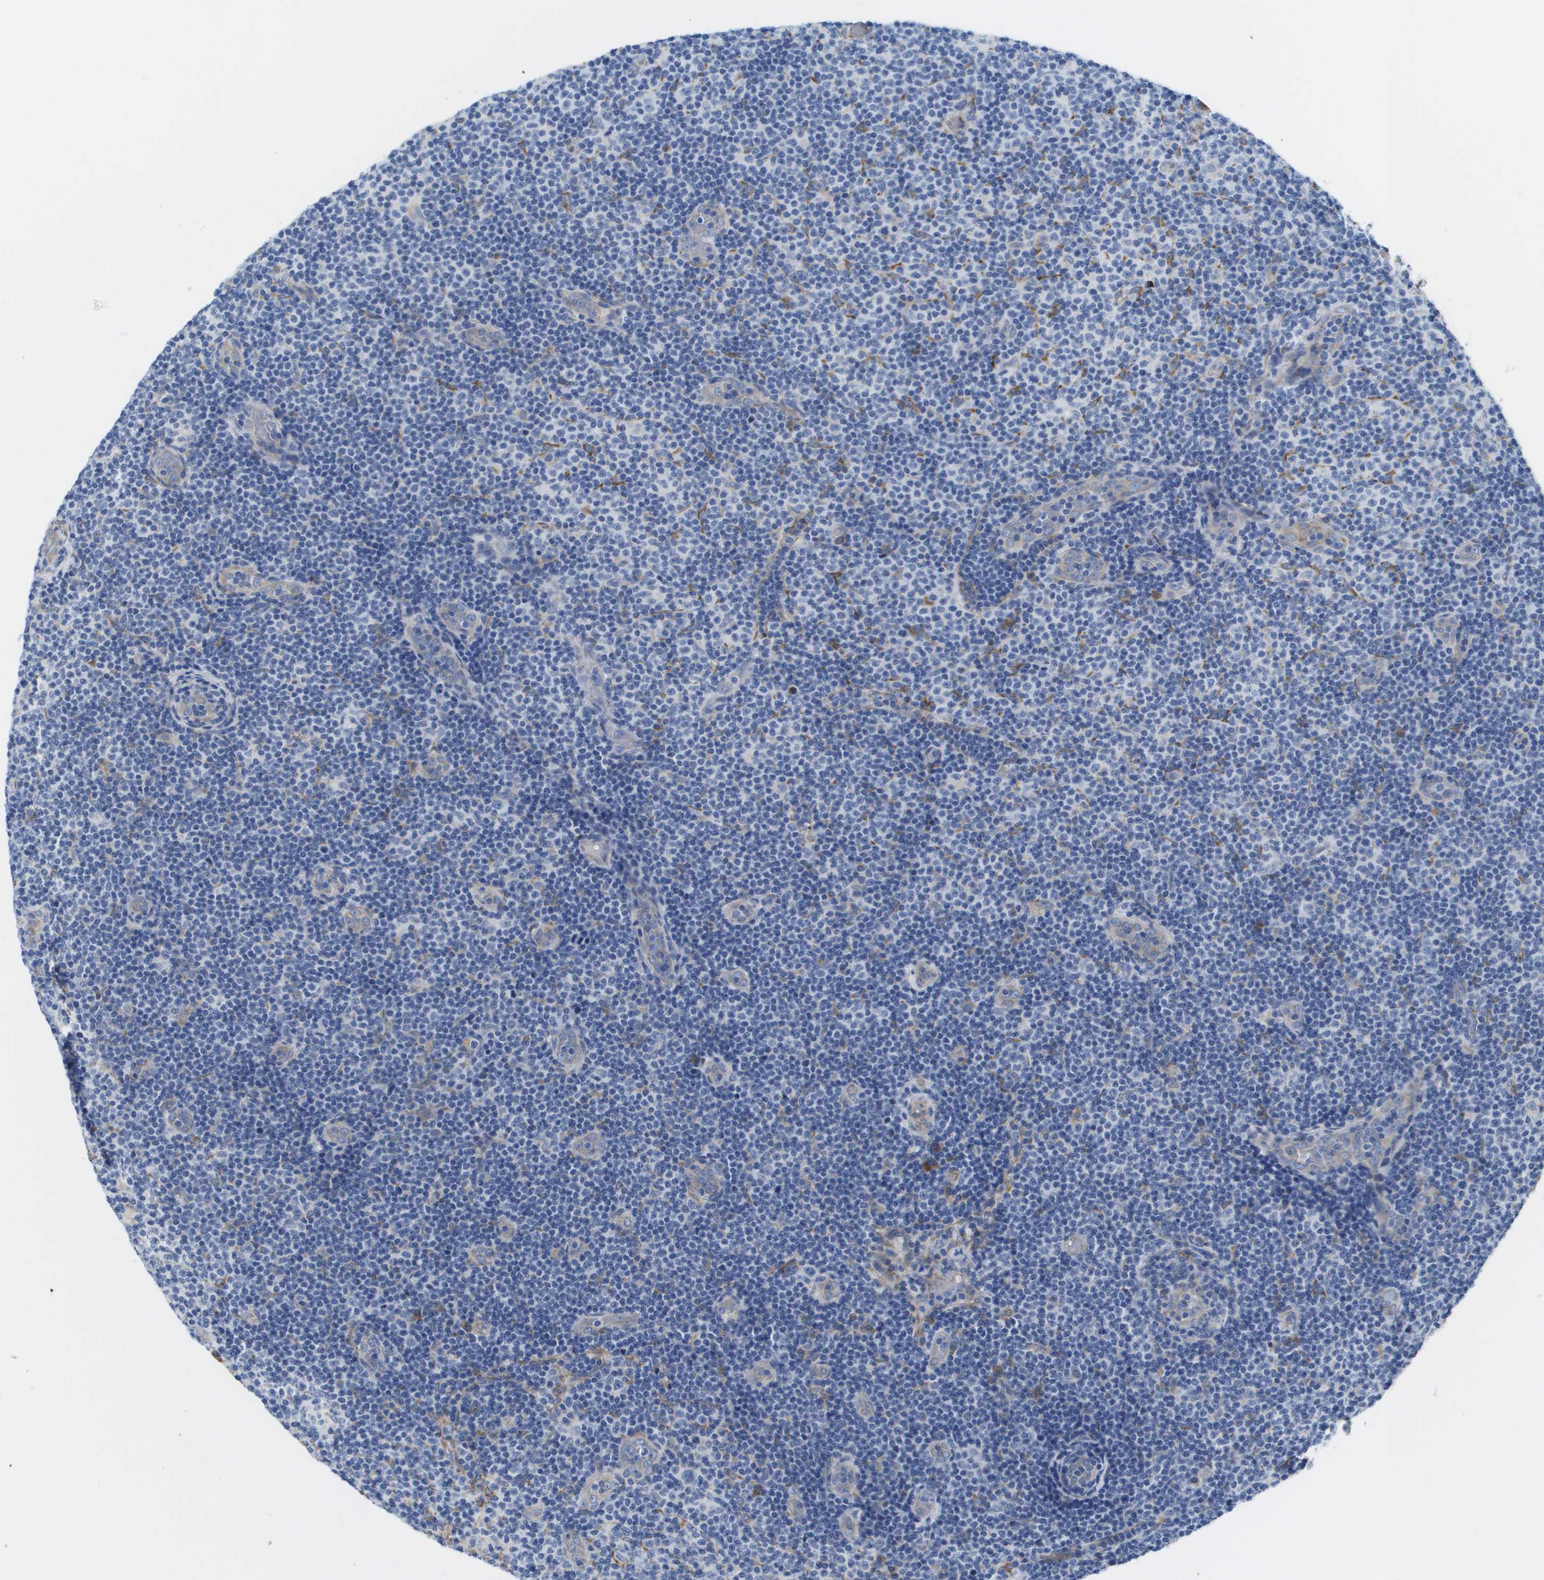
{"staining": {"intensity": "negative", "quantity": "none", "location": "none"}, "tissue": "lymphoma", "cell_type": "Tumor cells", "image_type": "cancer", "snomed": [{"axis": "morphology", "description": "Malignant lymphoma, non-Hodgkin's type, Low grade"}, {"axis": "topography", "description": "Lymph node"}], "caption": "IHC of human malignant lymphoma, non-Hodgkin's type (low-grade) shows no staining in tumor cells.", "gene": "ST3GAL2", "patient": {"sex": "male", "age": 83}}